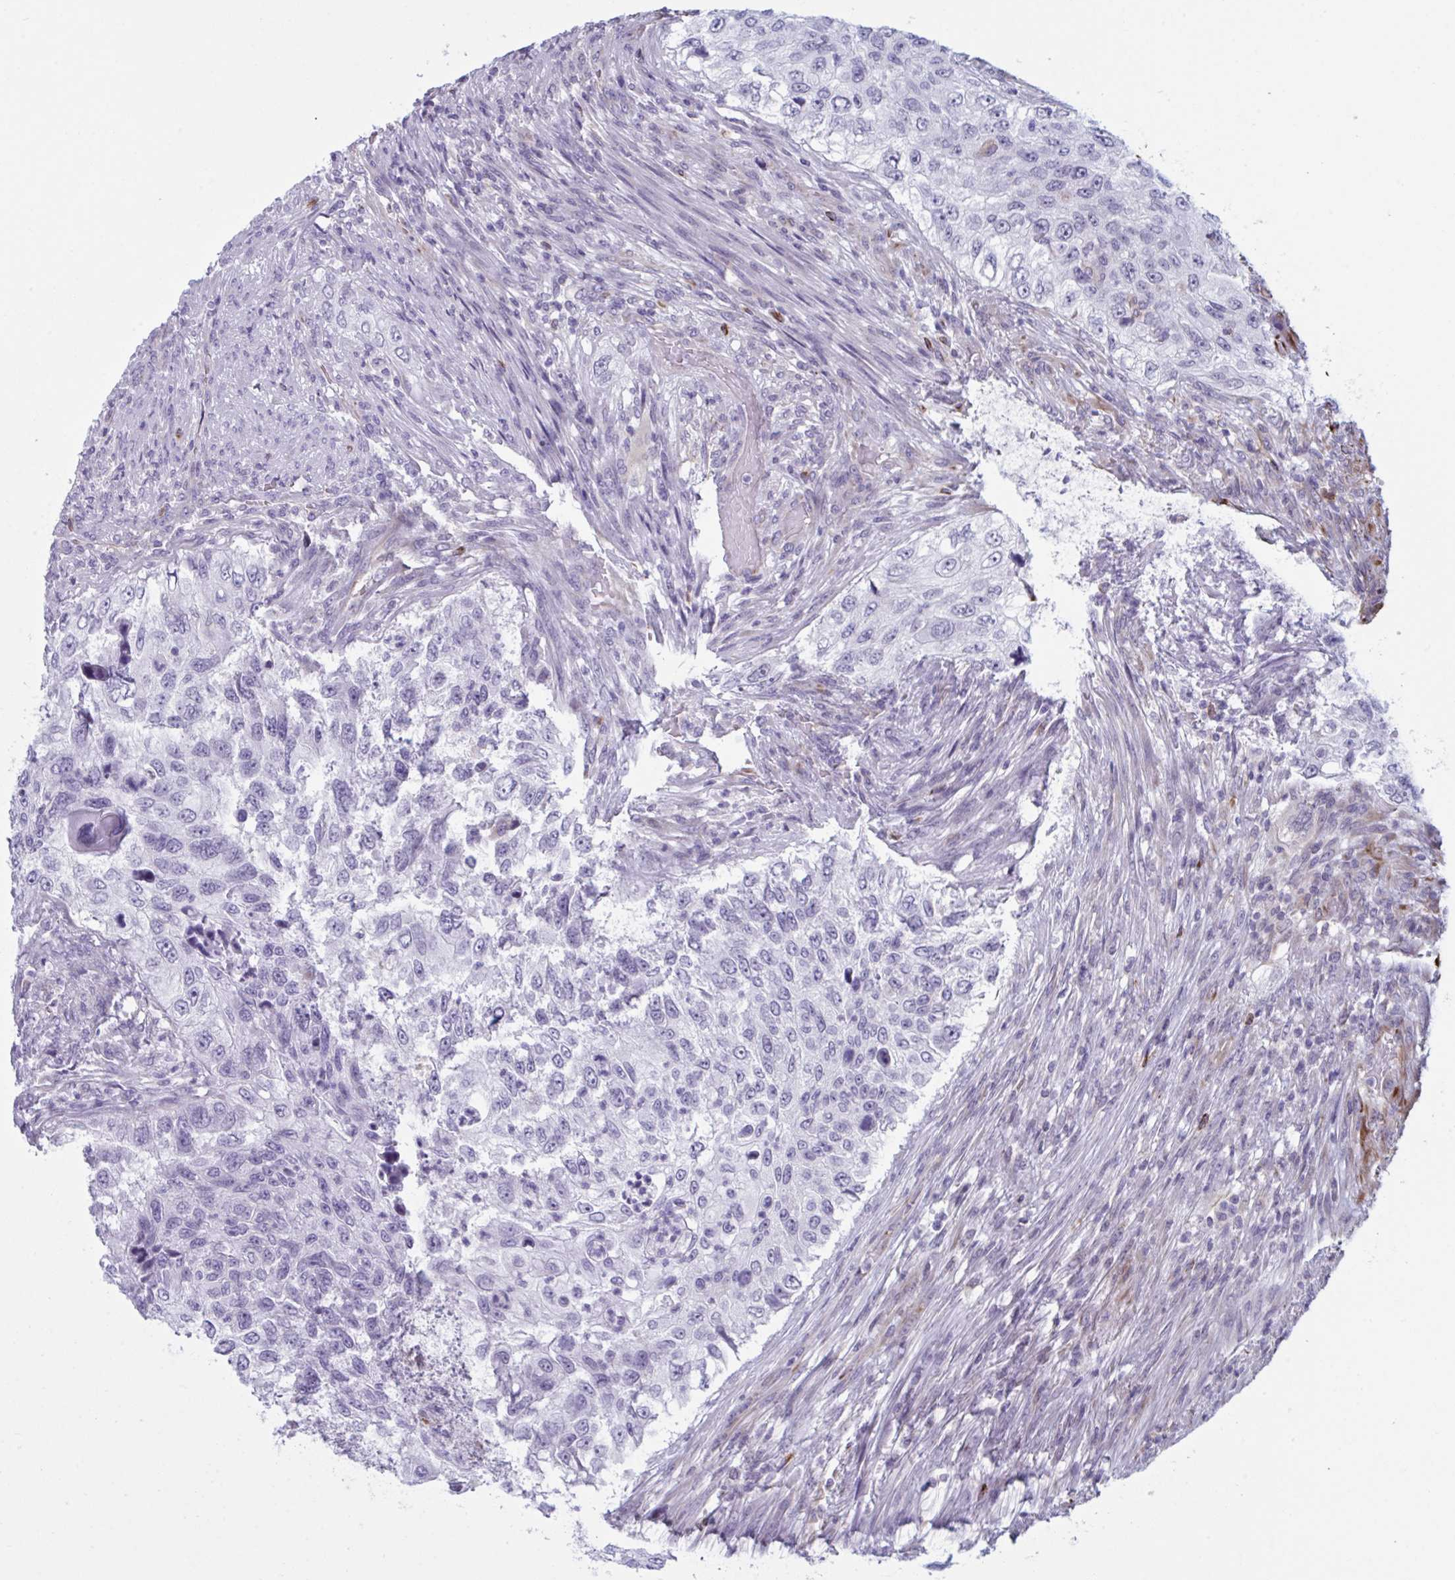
{"staining": {"intensity": "negative", "quantity": "none", "location": "none"}, "tissue": "urothelial cancer", "cell_type": "Tumor cells", "image_type": "cancer", "snomed": [{"axis": "morphology", "description": "Urothelial carcinoma, High grade"}, {"axis": "topography", "description": "Urinary bladder"}], "caption": "High-grade urothelial carcinoma stained for a protein using immunohistochemistry reveals no expression tumor cells.", "gene": "OR1L3", "patient": {"sex": "female", "age": 60}}